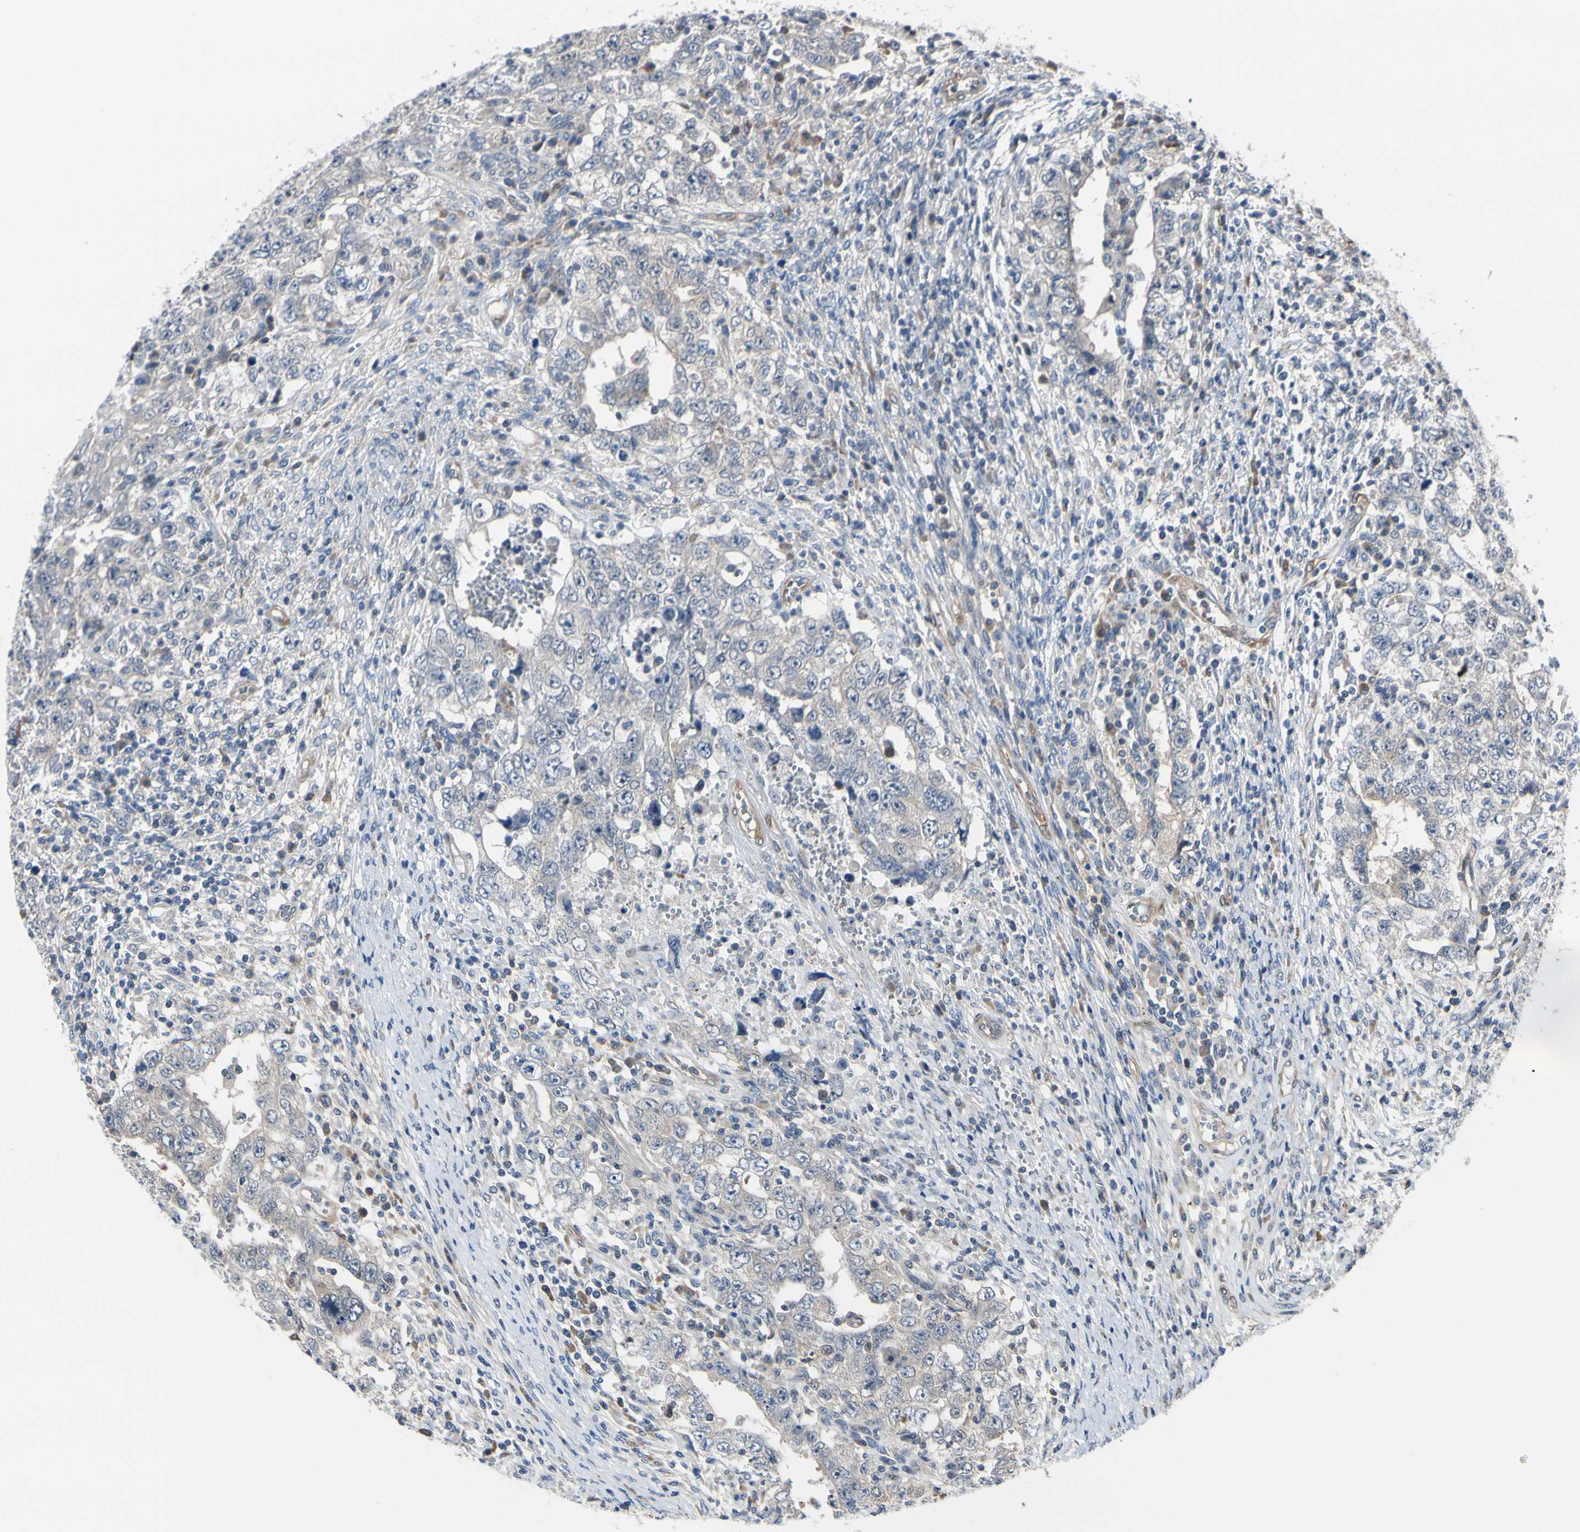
{"staining": {"intensity": "negative", "quantity": "none", "location": "none"}, "tissue": "testis cancer", "cell_type": "Tumor cells", "image_type": "cancer", "snomed": [{"axis": "morphology", "description": "Carcinoma, Embryonal, NOS"}, {"axis": "topography", "description": "Testis"}], "caption": "Testis embryonal carcinoma was stained to show a protein in brown. There is no significant positivity in tumor cells.", "gene": "RASGRF1", "patient": {"sex": "male", "age": 26}}